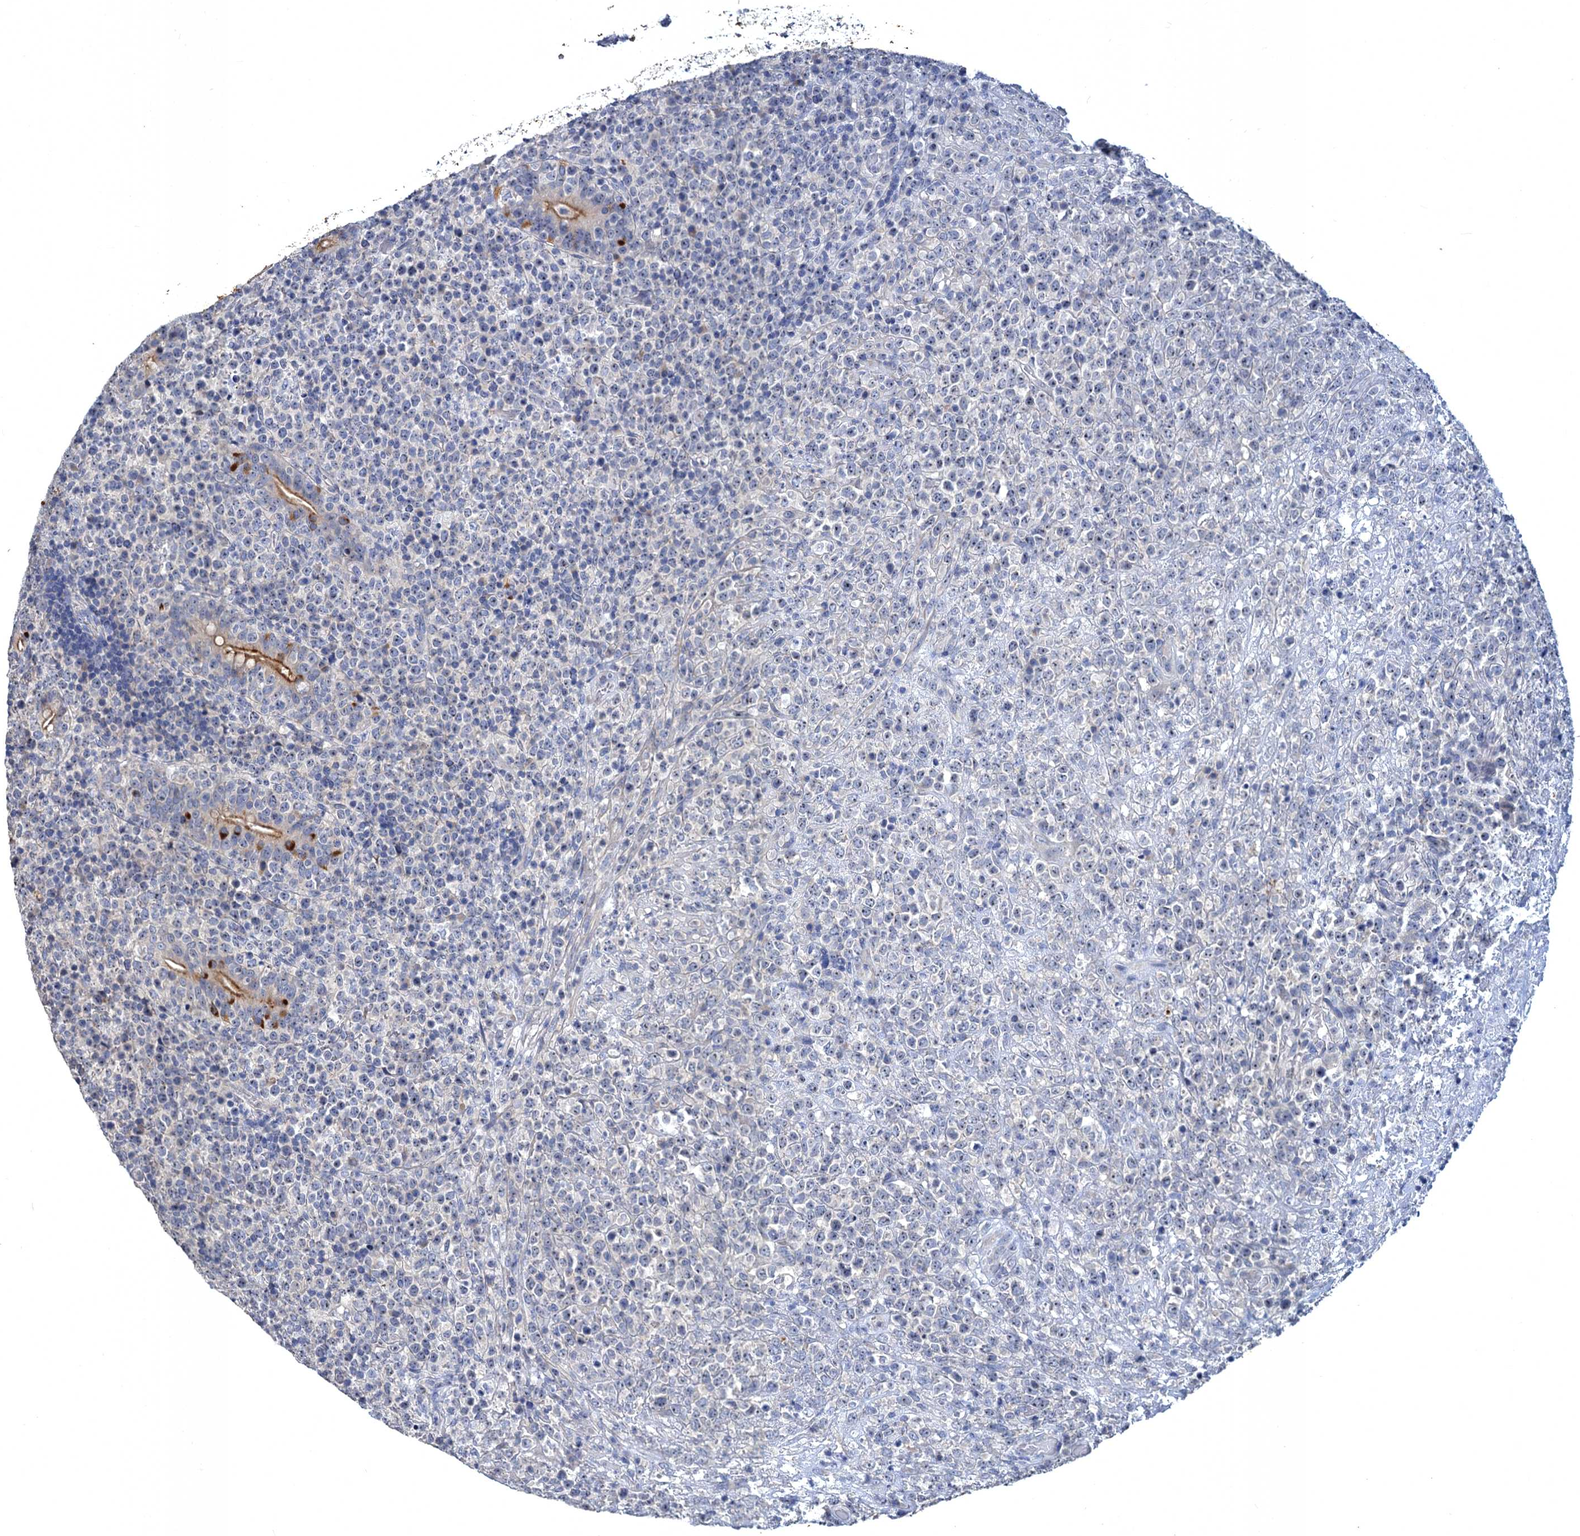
{"staining": {"intensity": "negative", "quantity": "none", "location": "none"}, "tissue": "lymphoma", "cell_type": "Tumor cells", "image_type": "cancer", "snomed": [{"axis": "morphology", "description": "Malignant lymphoma, non-Hodgkin's type, High grade"}, {"axis": "topography", "description": "Colon"}], "caption": "Immunohistochemistry of lymphoma shows no expression in tumor cells.", "gene": "ATP9A", "patient": {"sex": "female", "age": 53}}